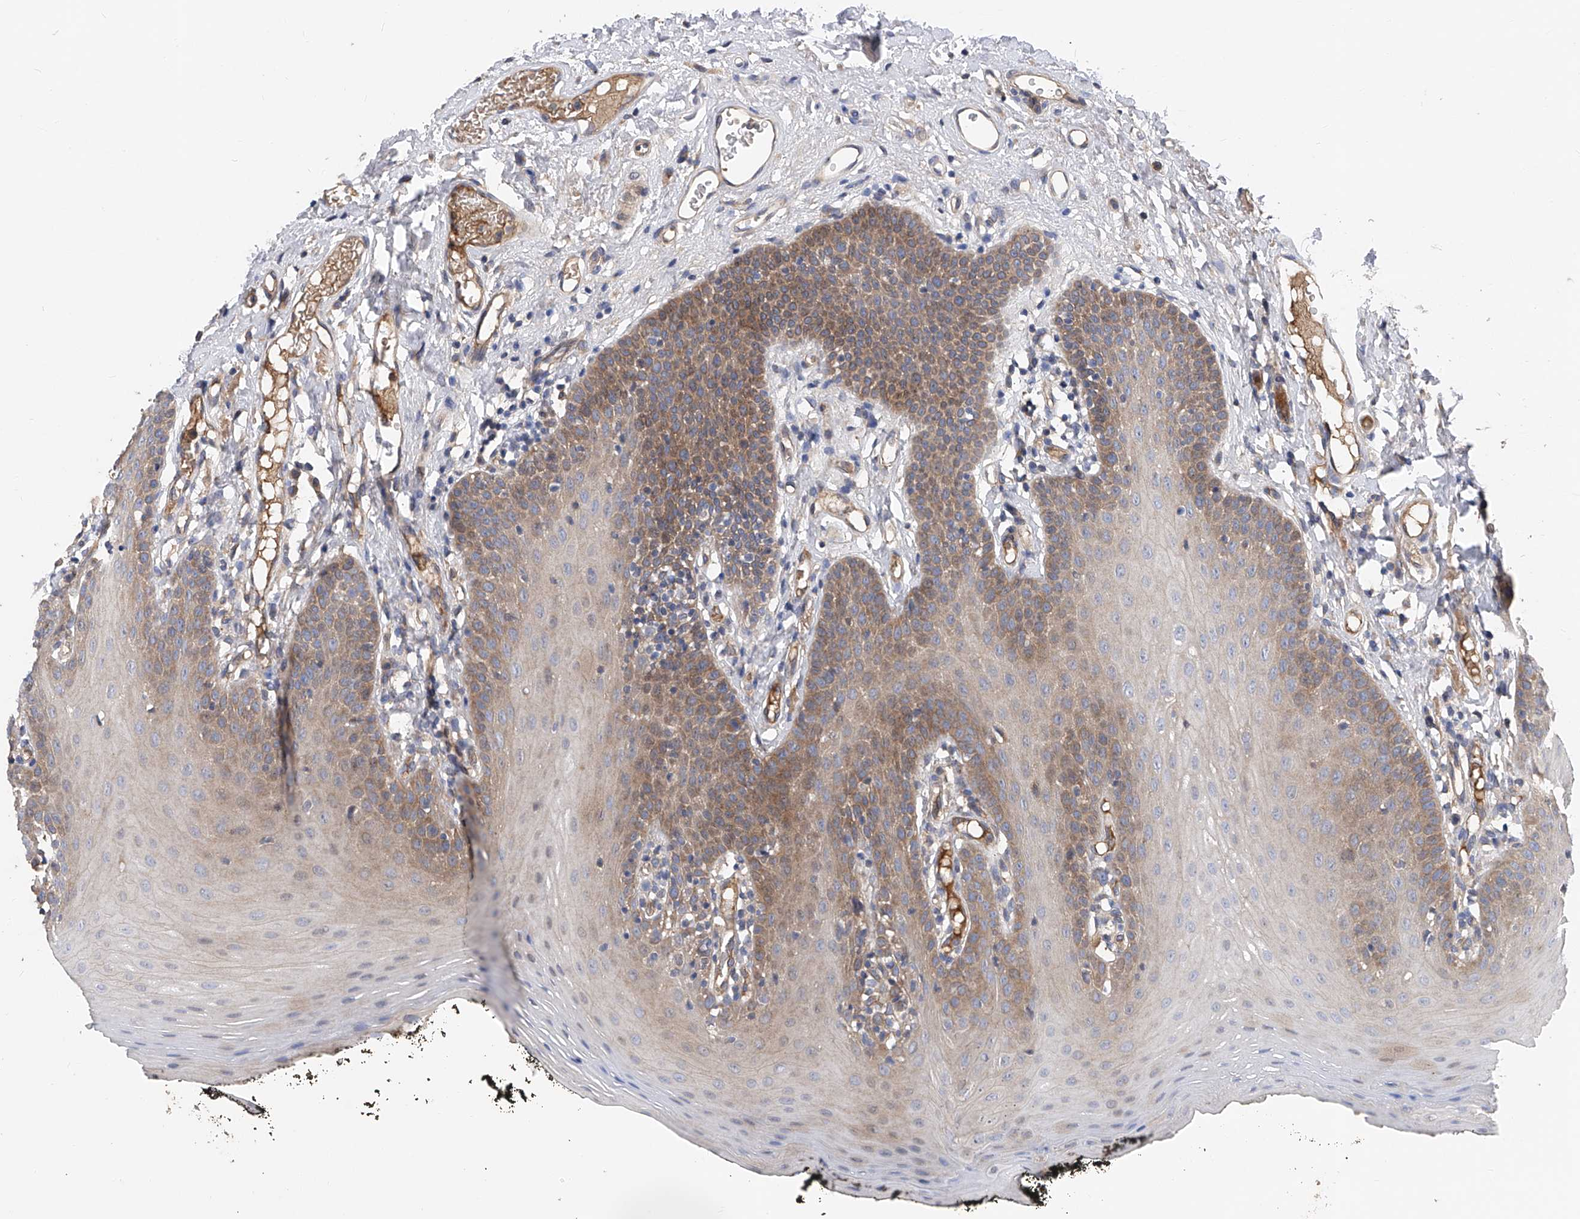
{"staining": {"intensity": "moderate", "quantity": "25%-75%", "location": "cytoplasmic/membranous"}, "tissue": "oral mucosa", "cell_type": "Squamous epithelial cells", "image_type": "normal", "snomed": [{"axis": "morphology", "description": "Normal tissue, NOS"}, {"axis": "topography", "description": "Oral tissue"}], "caption": "Immunohistochemistry histopathology image of normal oral mucosa: oral mucosa stained using IHC exhibits medium levels of moderate protein expression localized specifically in the cytoplasmic/membranous of squamous epithelial cells, appearing as a cytoplasmic/membranous brown color.", "gene": "PTK2", "patient": {"sex": "male", "age": 74}}